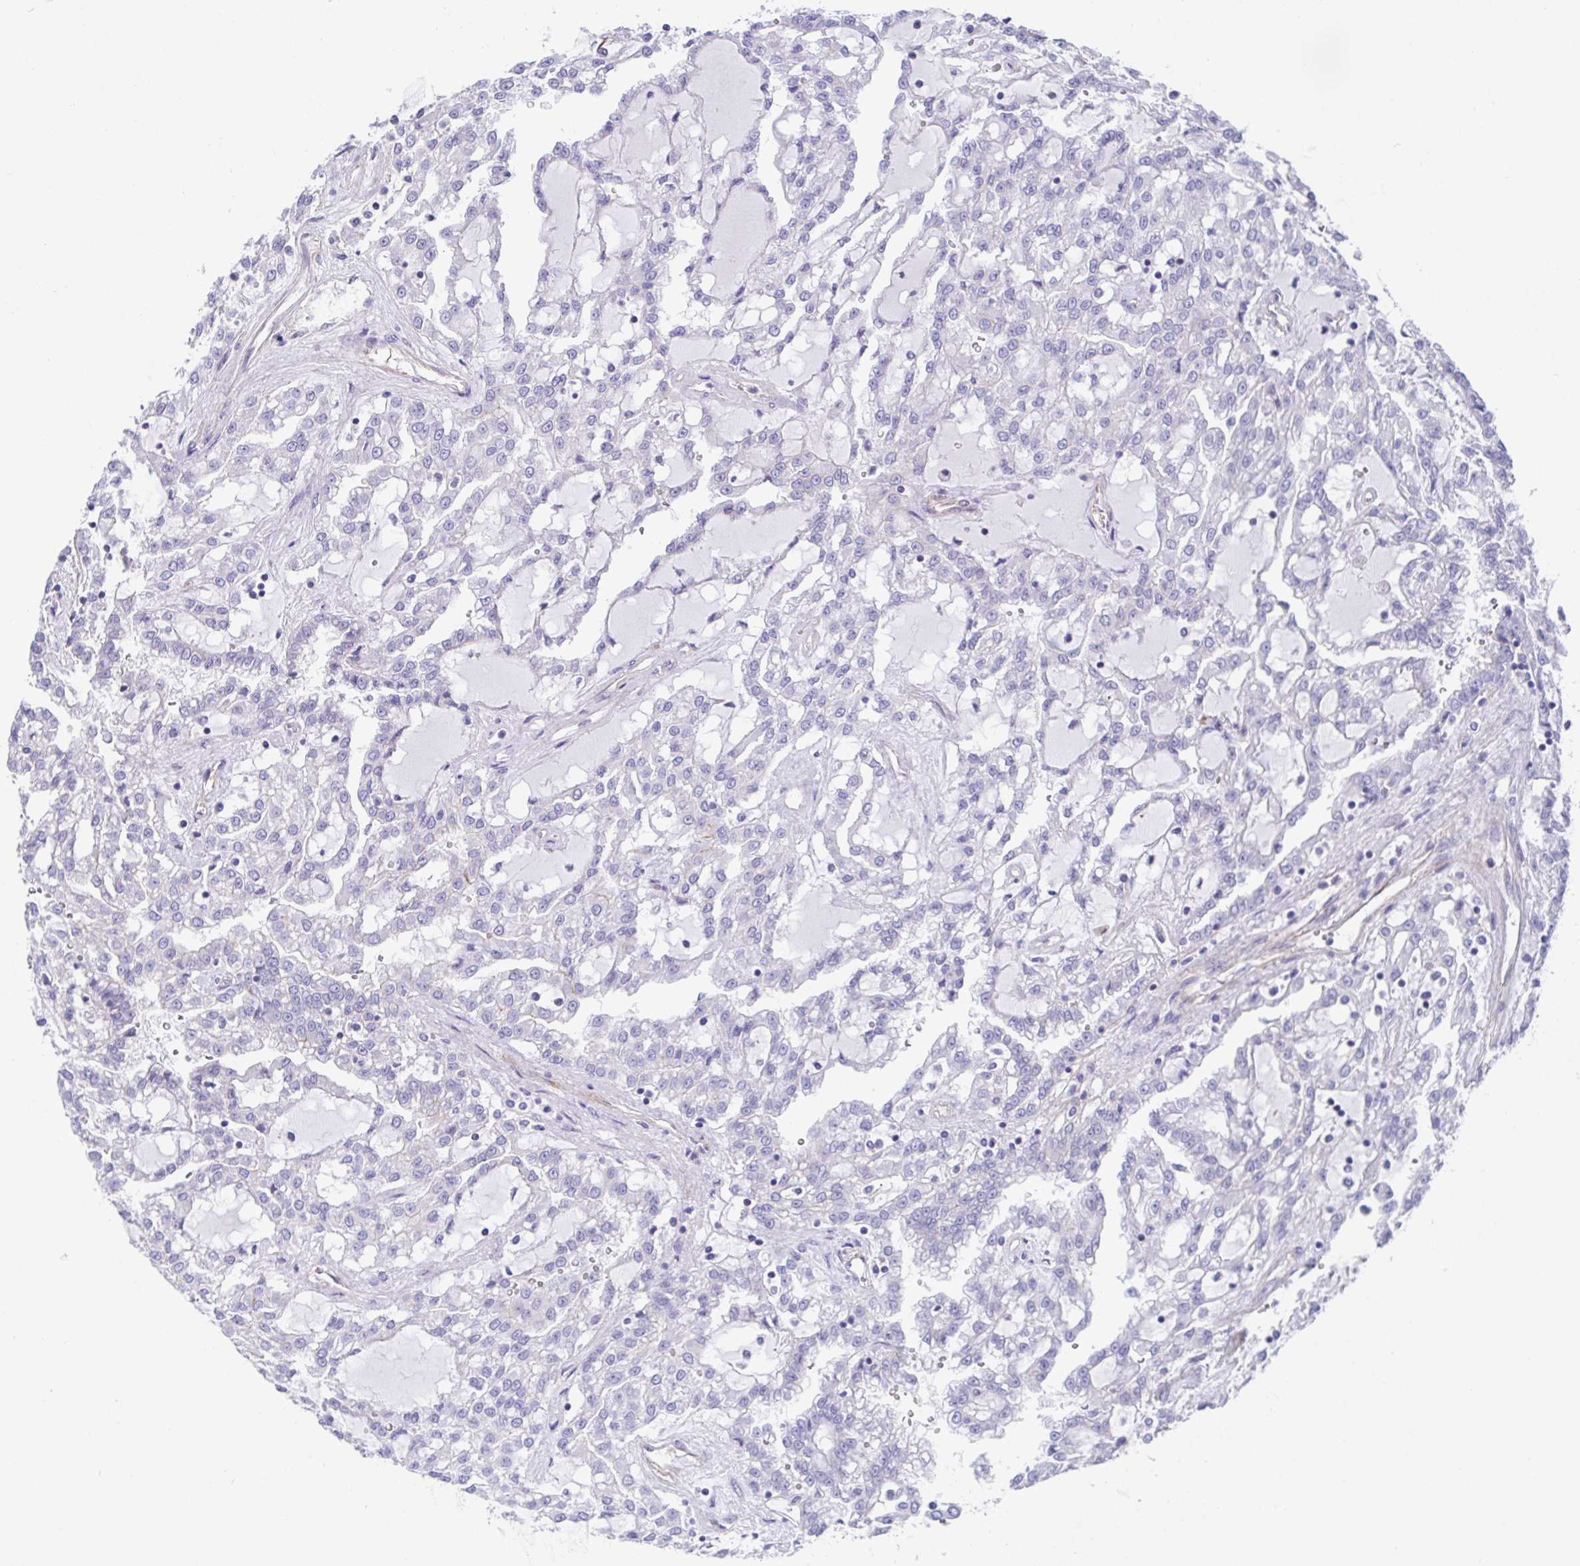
{"staining": {"intensity": "negative", "quantity": "none", "location": "none"}, "tissue": "renal cancer", "cell_type": "Tumor cells", "image_type": "cancer", "snomed": [{"axis": "morphology", "description": "Adenocarcinoma, NOS"}, {"axis": "topography", "description": "Kidney"}], "caption": "This is a image of IHC staining of renal cancer (adenocarcinoma), which shows no staining in tumor cells.", "gene": "TRAM2", "patient": {"sex": "male", "age": 63}}